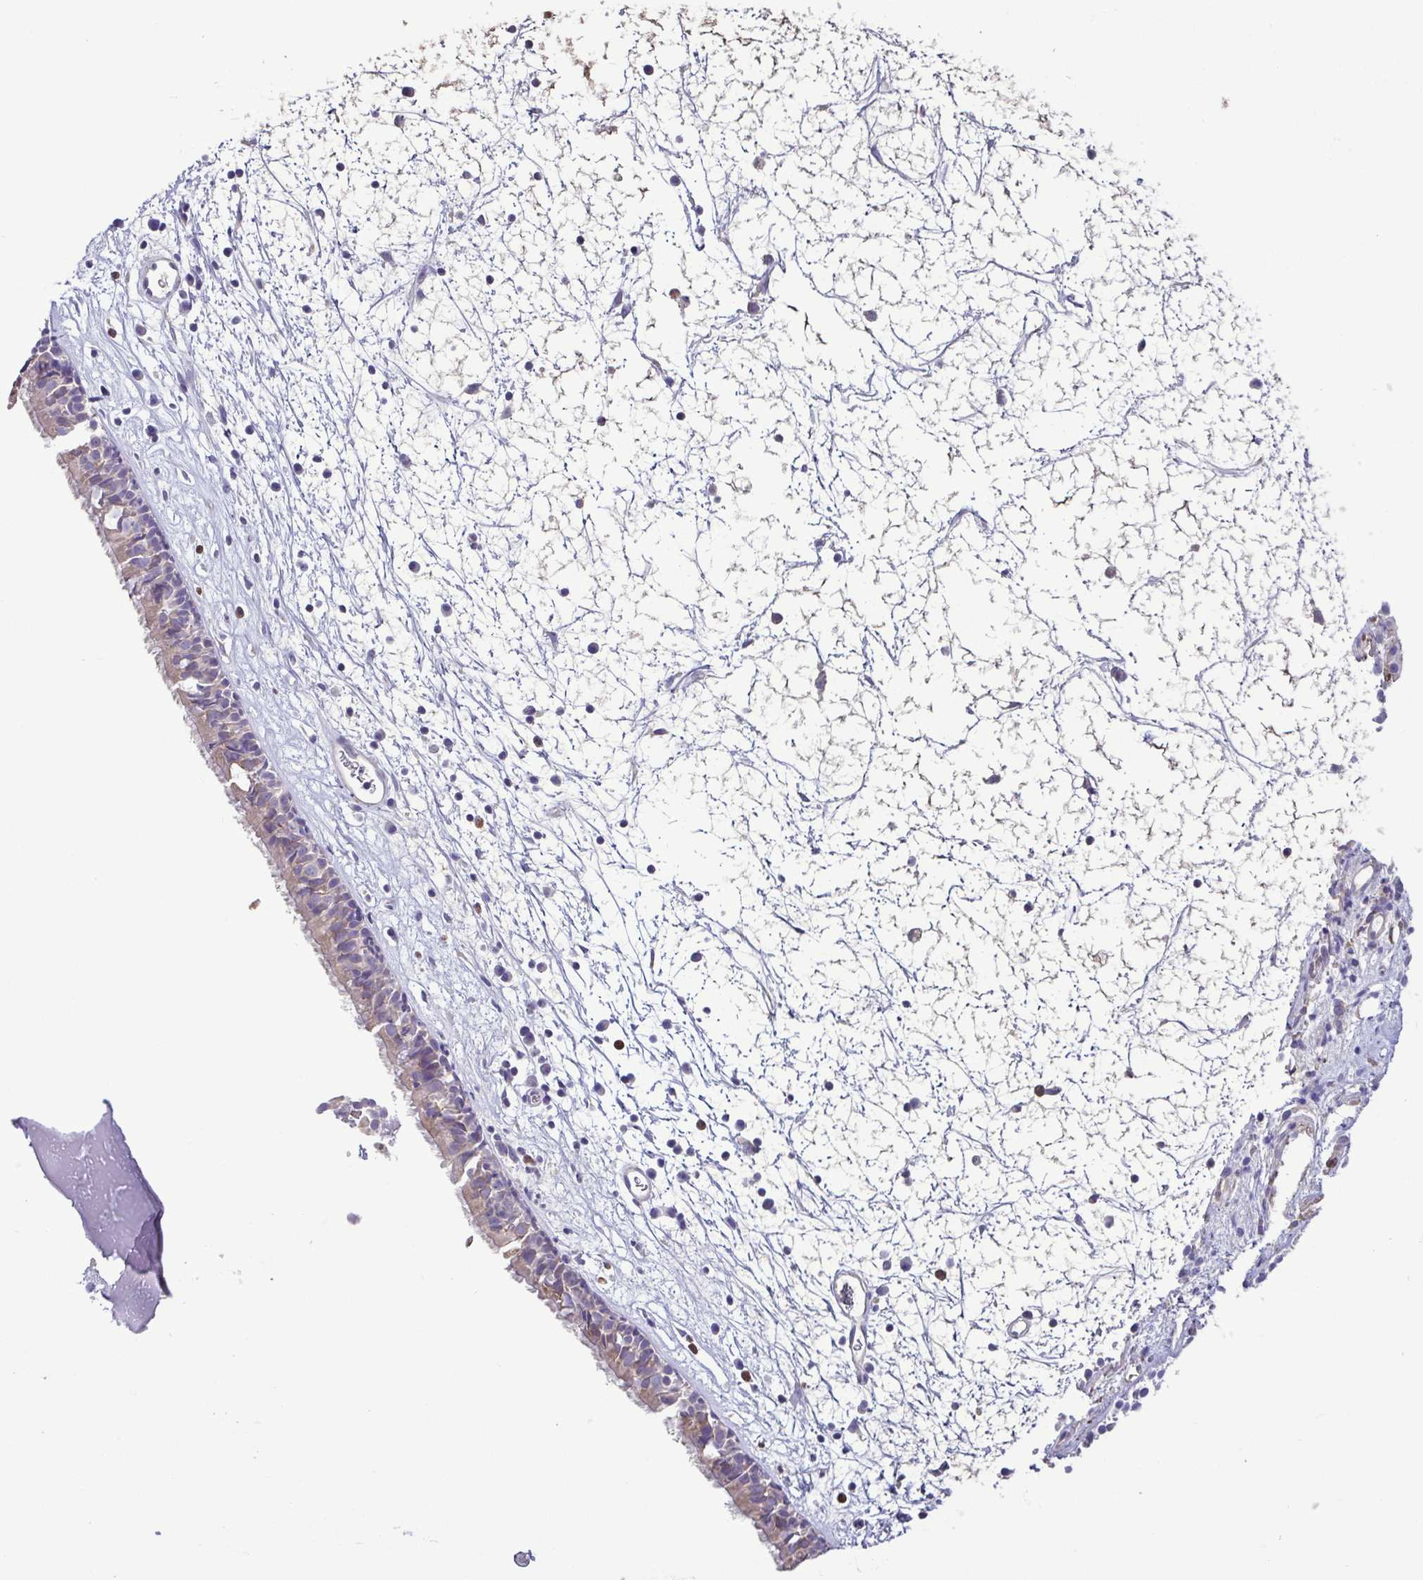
{"staining": {"intensity": "weak", "quantity": "<25%", "location": "cytoplasmic/membranous"}, "tissue": "nasopharynx", "cell_type": "Respiratory epithelial cells", "image_type": "normal", "snomed": [{"axis": "morphology", "description": "Normal tissue, NOS"}, {"axis": "topography", "description": "Nasopharynx"}], "caption": "Protein analysis of normal nasopharynx displays no significant positivity in respiratory epithelial cells.", "gene": "MYL10", "patient": {"sex": "male", "age": 24}}